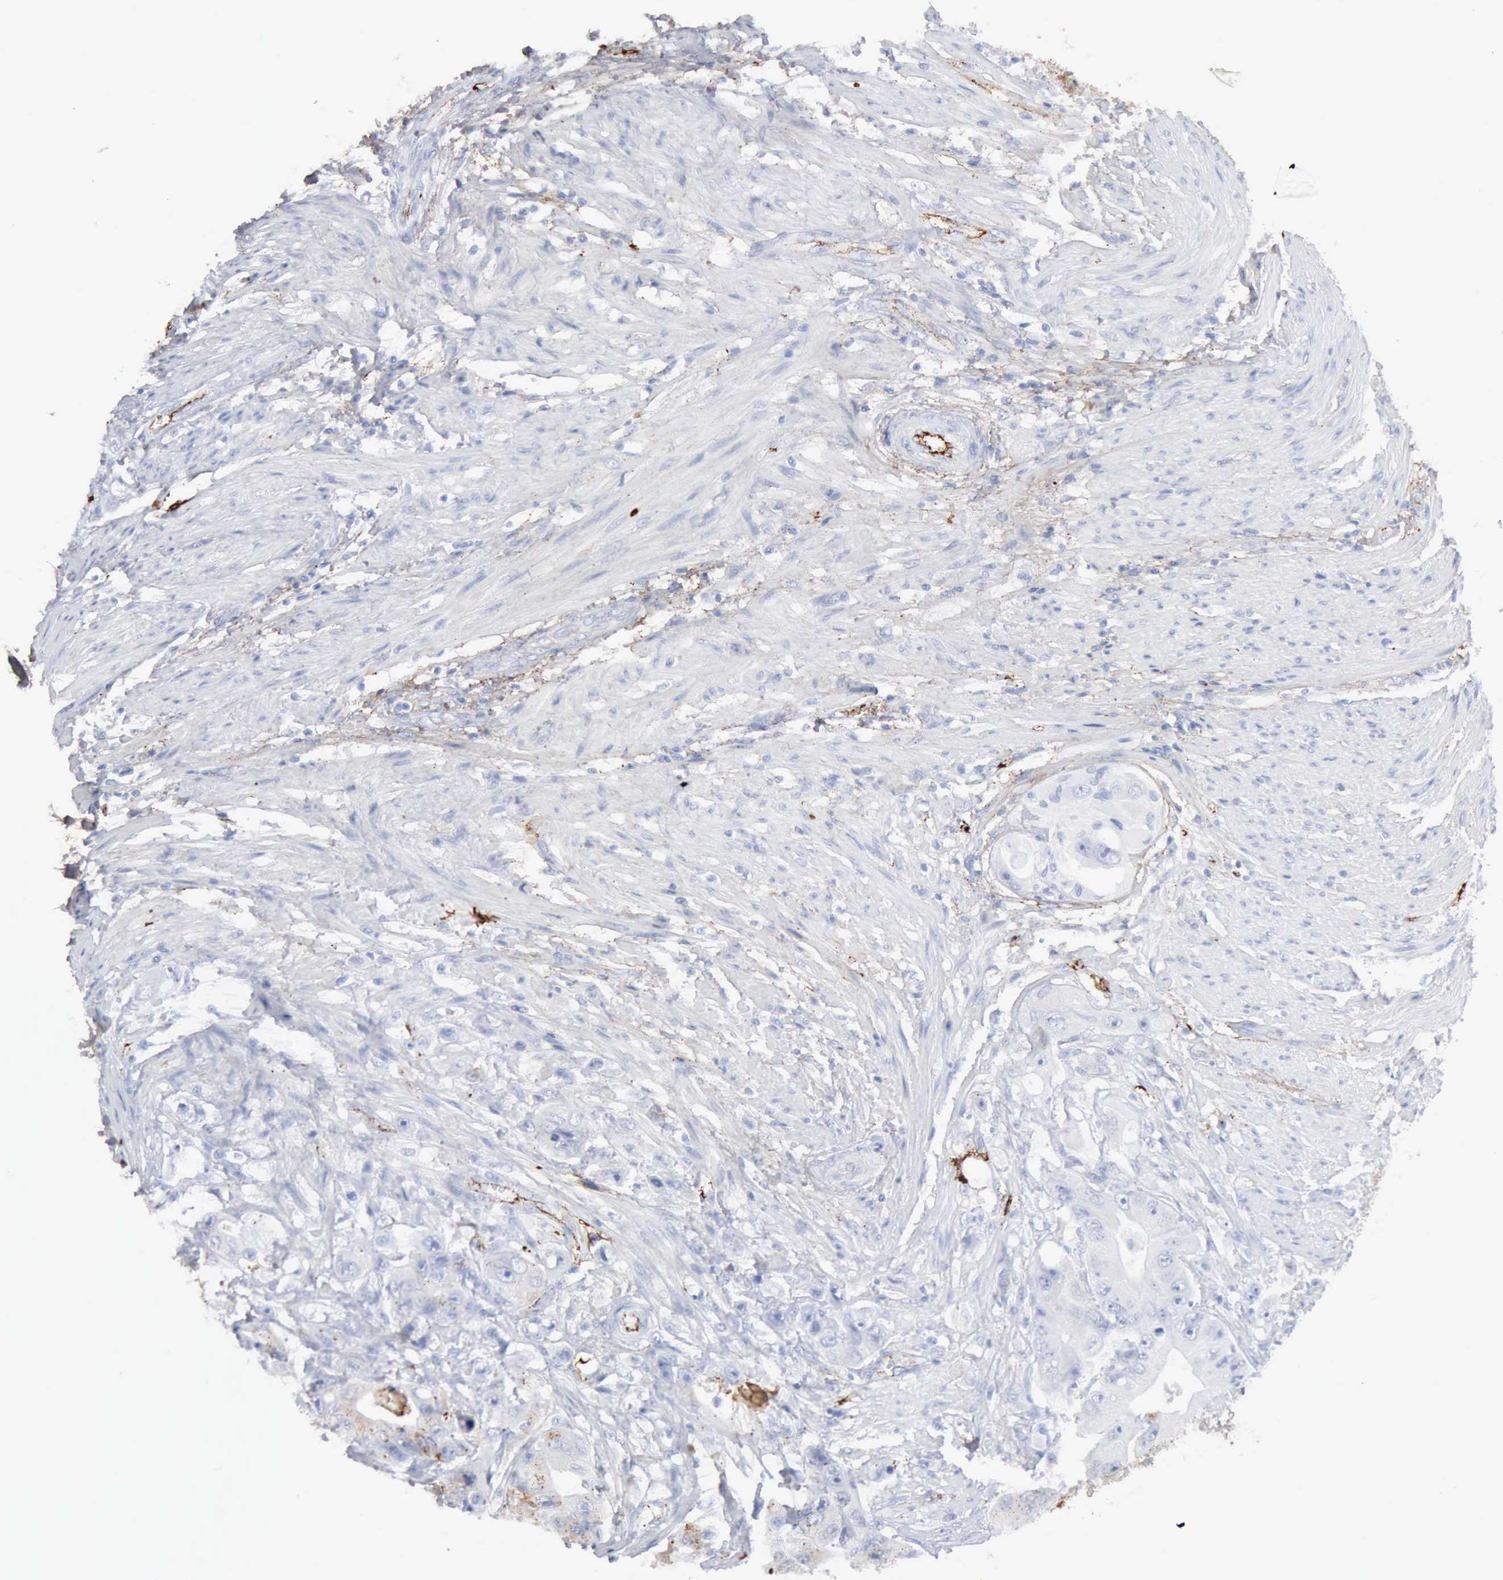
{"staining": {"intensity": "negative", "quantity": "none", "location": "none"}, "tissue": "colorectal cancer", "cell_type": "Tumor cells", "image_type": "cancer", "snomed": [{"axis": "morphology", "description": "Adenocarcinoma, NOS"}, {"axis": "topography", "description": "Colon"}], "caption": "This micrograph is of colorectal adenocarcinoma stained with immunohistochemistry to label a protein in brown with the nuclei are counter-stained blue. There is no positivity in tumor cells.", "gene": "C4BPA", "patient": {"sex": "female", "age": 46}}